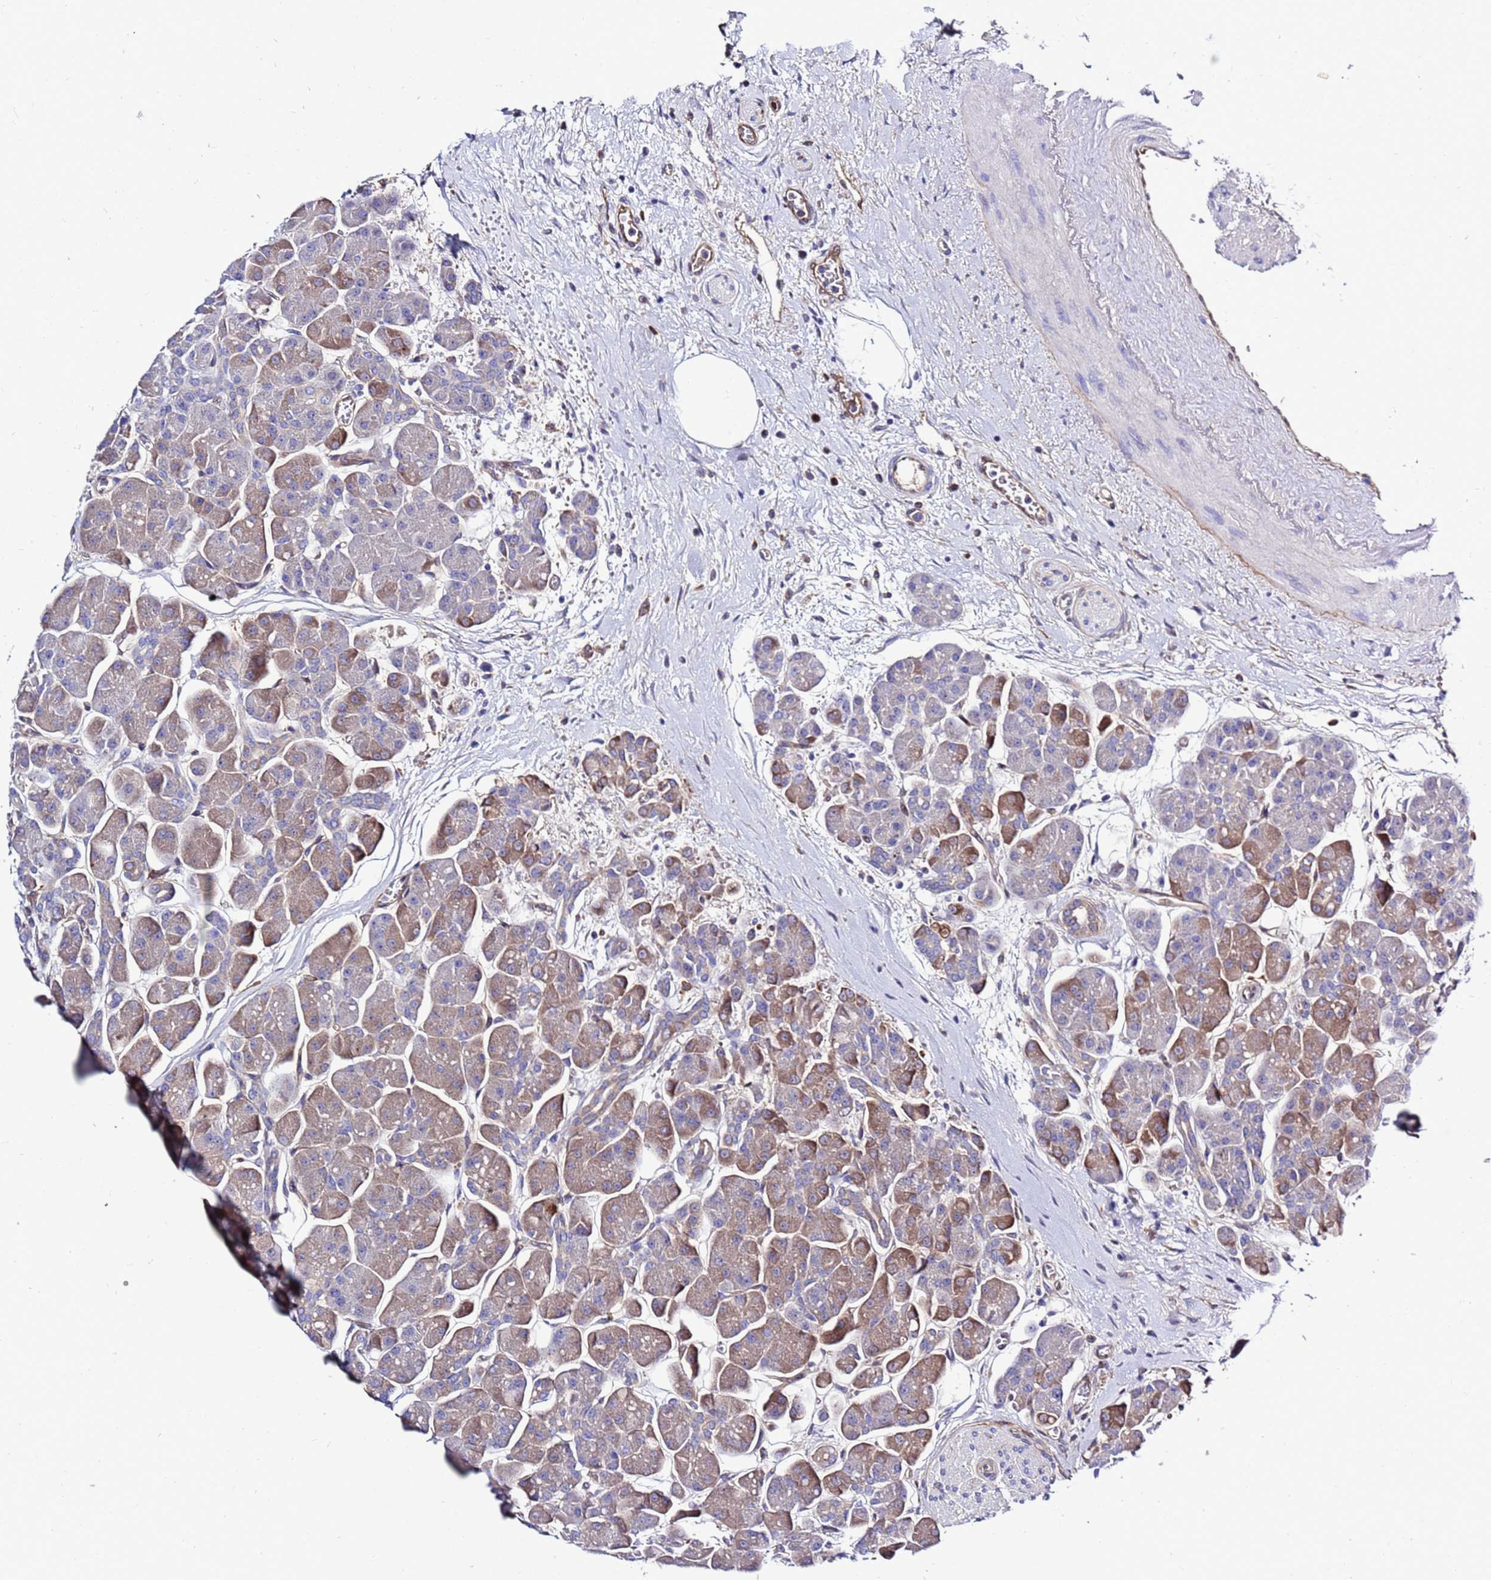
{"staining": {"intensity": "moderate", "quantity": "<25%", "location": "cytoplasmic/membranous"}, "tissue": "pancreas", "cell_type": "Exocrine glandular cells", "image_type": "normal", "snomed": [{"axis": "morphology", "description": "Normal tissue, NOS"}, {"axis": "topography", "description": "Pancreas"}], "caption": "Pancreas stained with immunohistochemistry (IHC) reveals moderate cytoplasmic/membranous expression in approximately <25% of exocrine glandular cells.", "gene": "FOXRED1", "patient": {"sex": "male", "age": 66}}